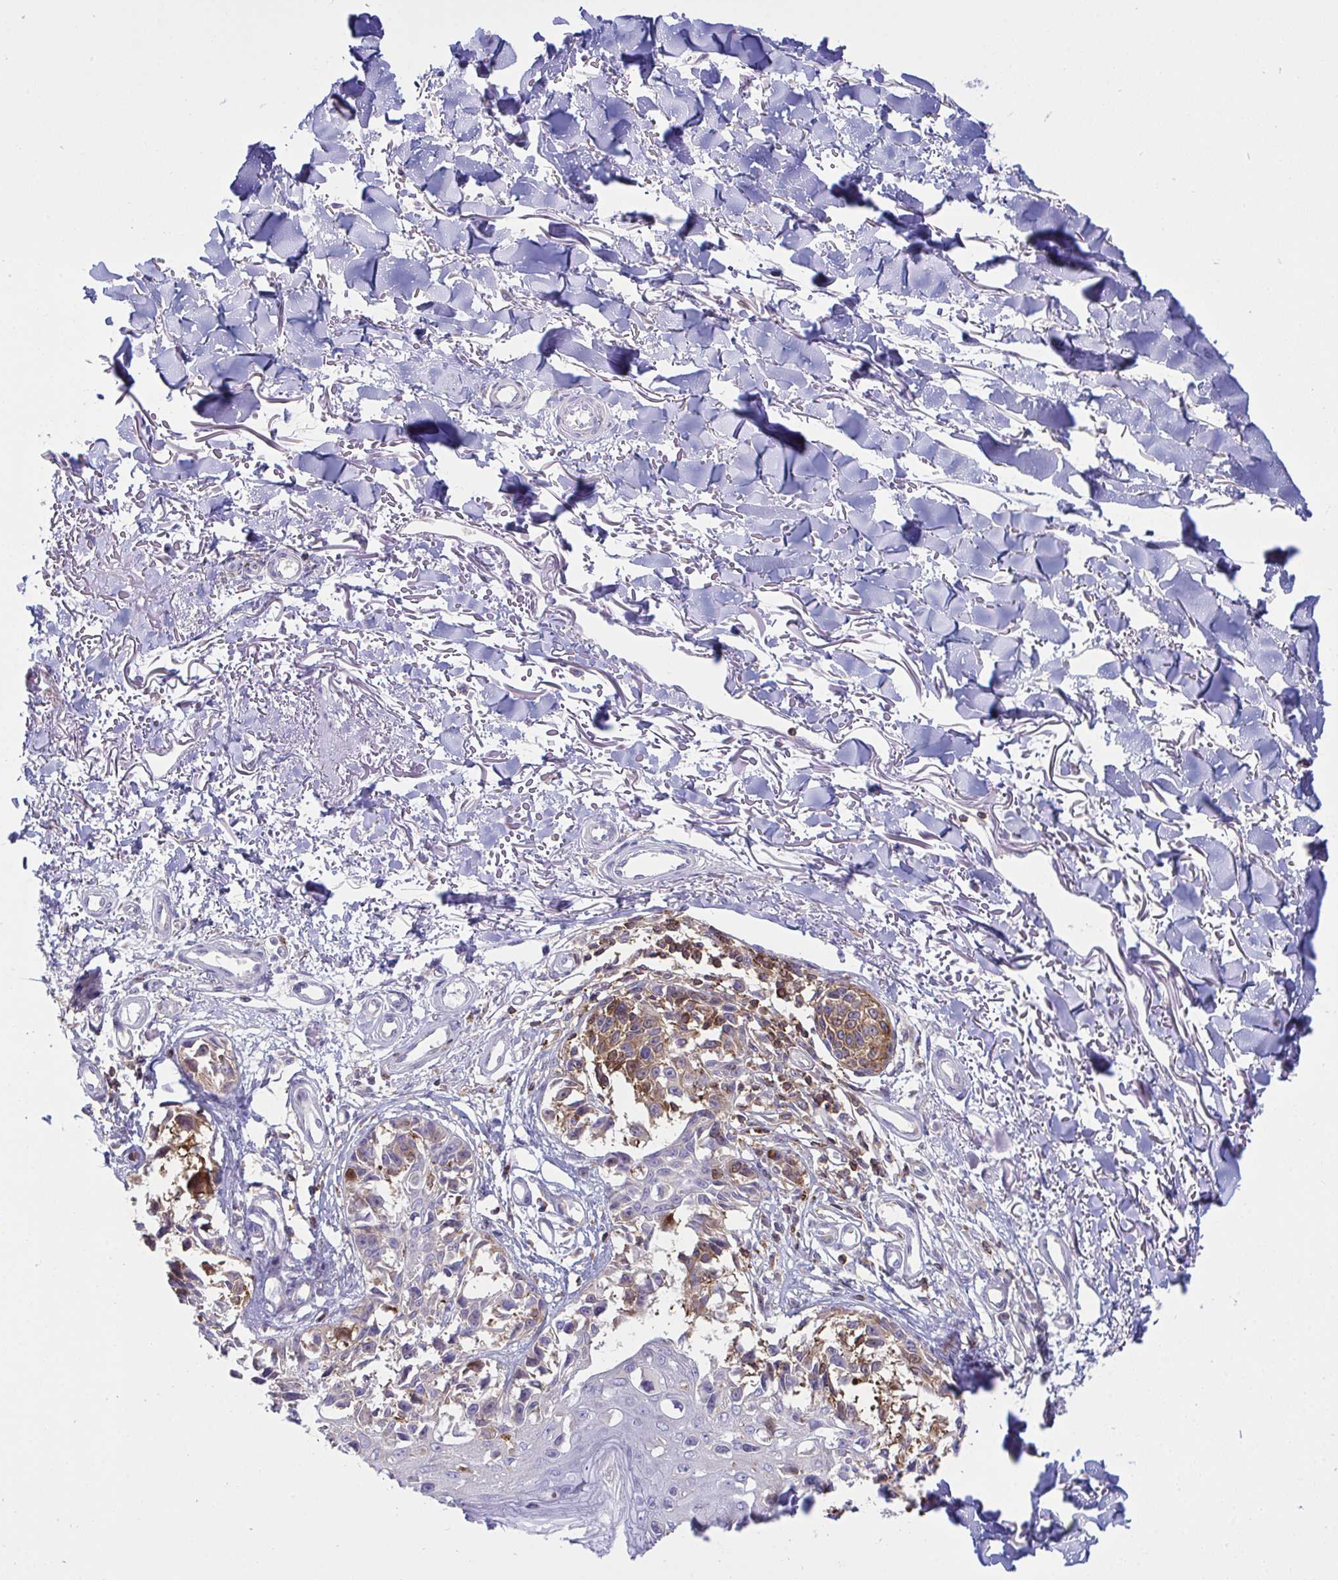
{"staining": {"intensity": "moderate", "quantity": "25%-75%", "location": "cytoplasmic/membranous"}, "tissue": "melanoma", "cell_type": "Tumor cells", "image_type": "cancer", "snomed": [{"axis": "morphology", "description": "Malignant melanoma, NOS"}, {"axis": "topography", "description": "Skin"}], "caption": "Moderate cytoplasmic/membranous staining for a protein is seen in about 25%-75% of tumor cells of malignant melanoma using IHC.", "gene": "TSC22D3", "patient": {"sex": "male", "age": 73}}